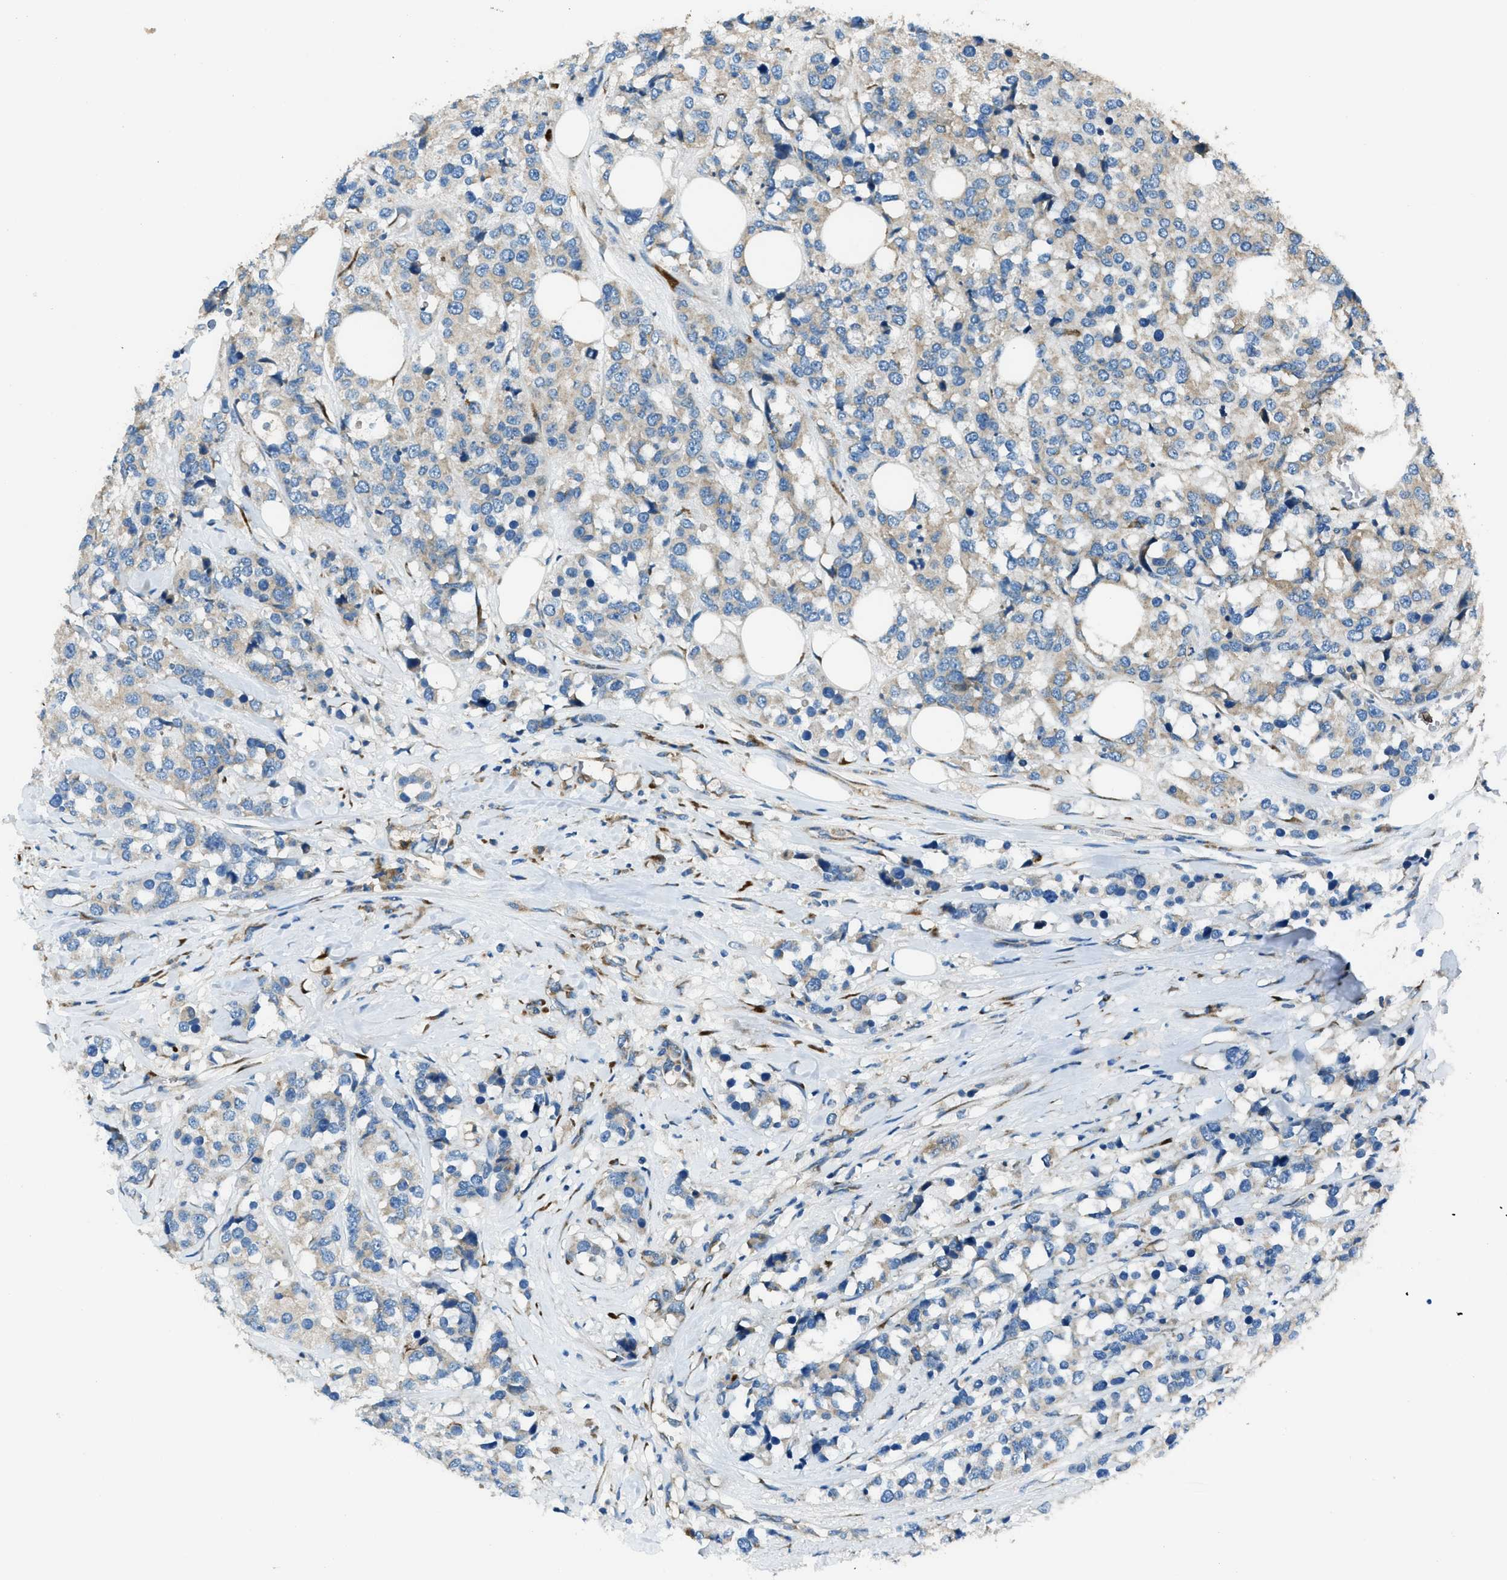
{"staining": {"intensity": "weak", "quantity": "<25%", "location": "cytoplasmic/membranous"}, "tissue": "breast cancer", "cell_type": "Tumor cells", "image_type": "cancer", "snomed": [{"axis": "morphology", "description": "Lobular carcinoma"}, {"axis": "topography", "description": "Breast"}], "caption": "IHC of human breast lobular carcinoma reveals no positivity in tumor cells.", "gene": "GIMAP8", "patient": {"sex": "female", "age": 59}}